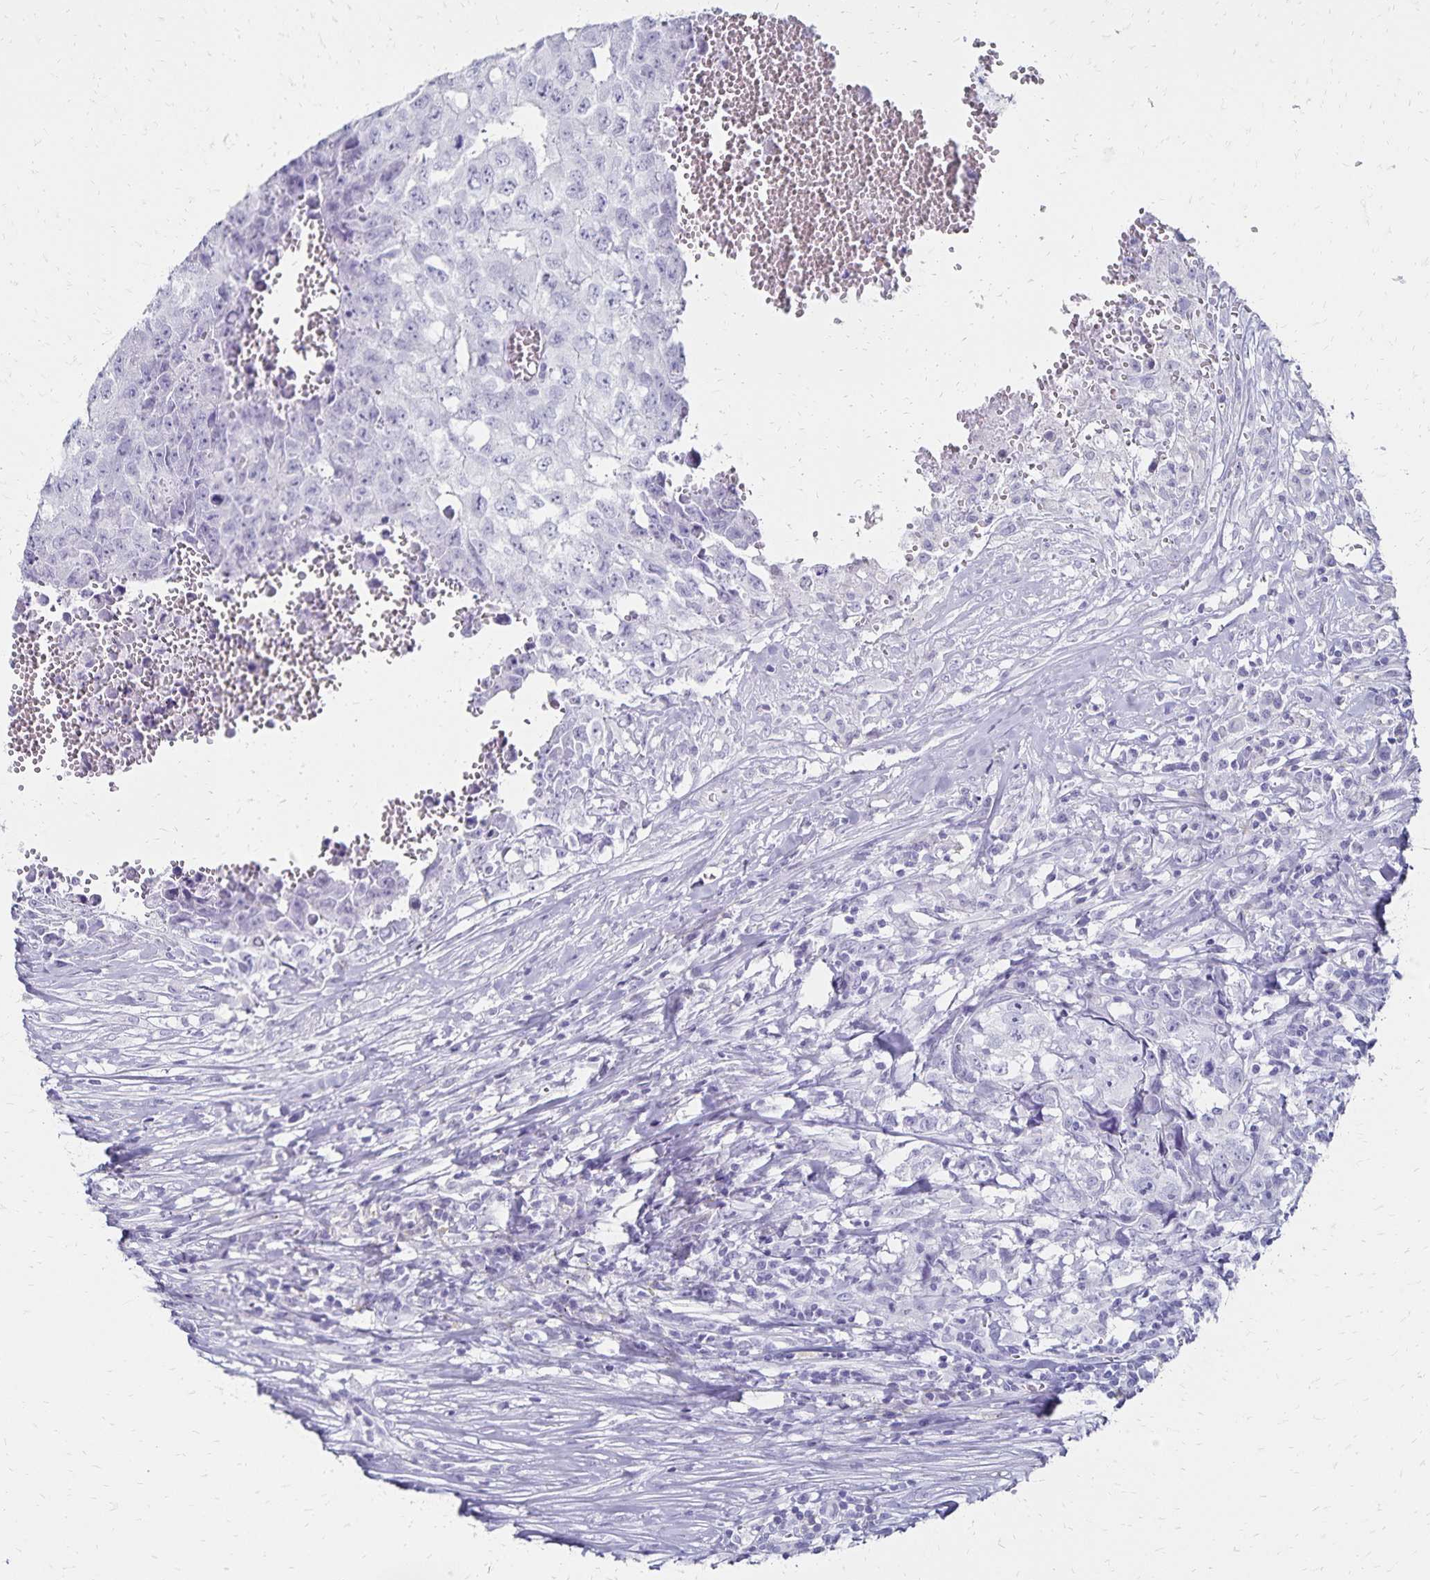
{"staining": {"intensity": "negative", "quantity": "none", "location": "none"}, "tissue": "testis cancer", "cell_type": "Tumor cells", "image_type": "cancer", "snomed": [{"axis": "morphology", "description": "Carcinoma, Embryonal, NOS"}, {"axis": "morphology", "description": "Teratoma, malignant, NOS"}, {"axis": "topography", "description": "Testis"}], "caption": "DAB (3,3'-diaminobenzidine) immunohistochemical staining of testis cancer (embryonal carcinoma) demonstrates no significant staining in tumor cells.", "gene": "GIP", "patient": {"sex": "male", "age": 24}}